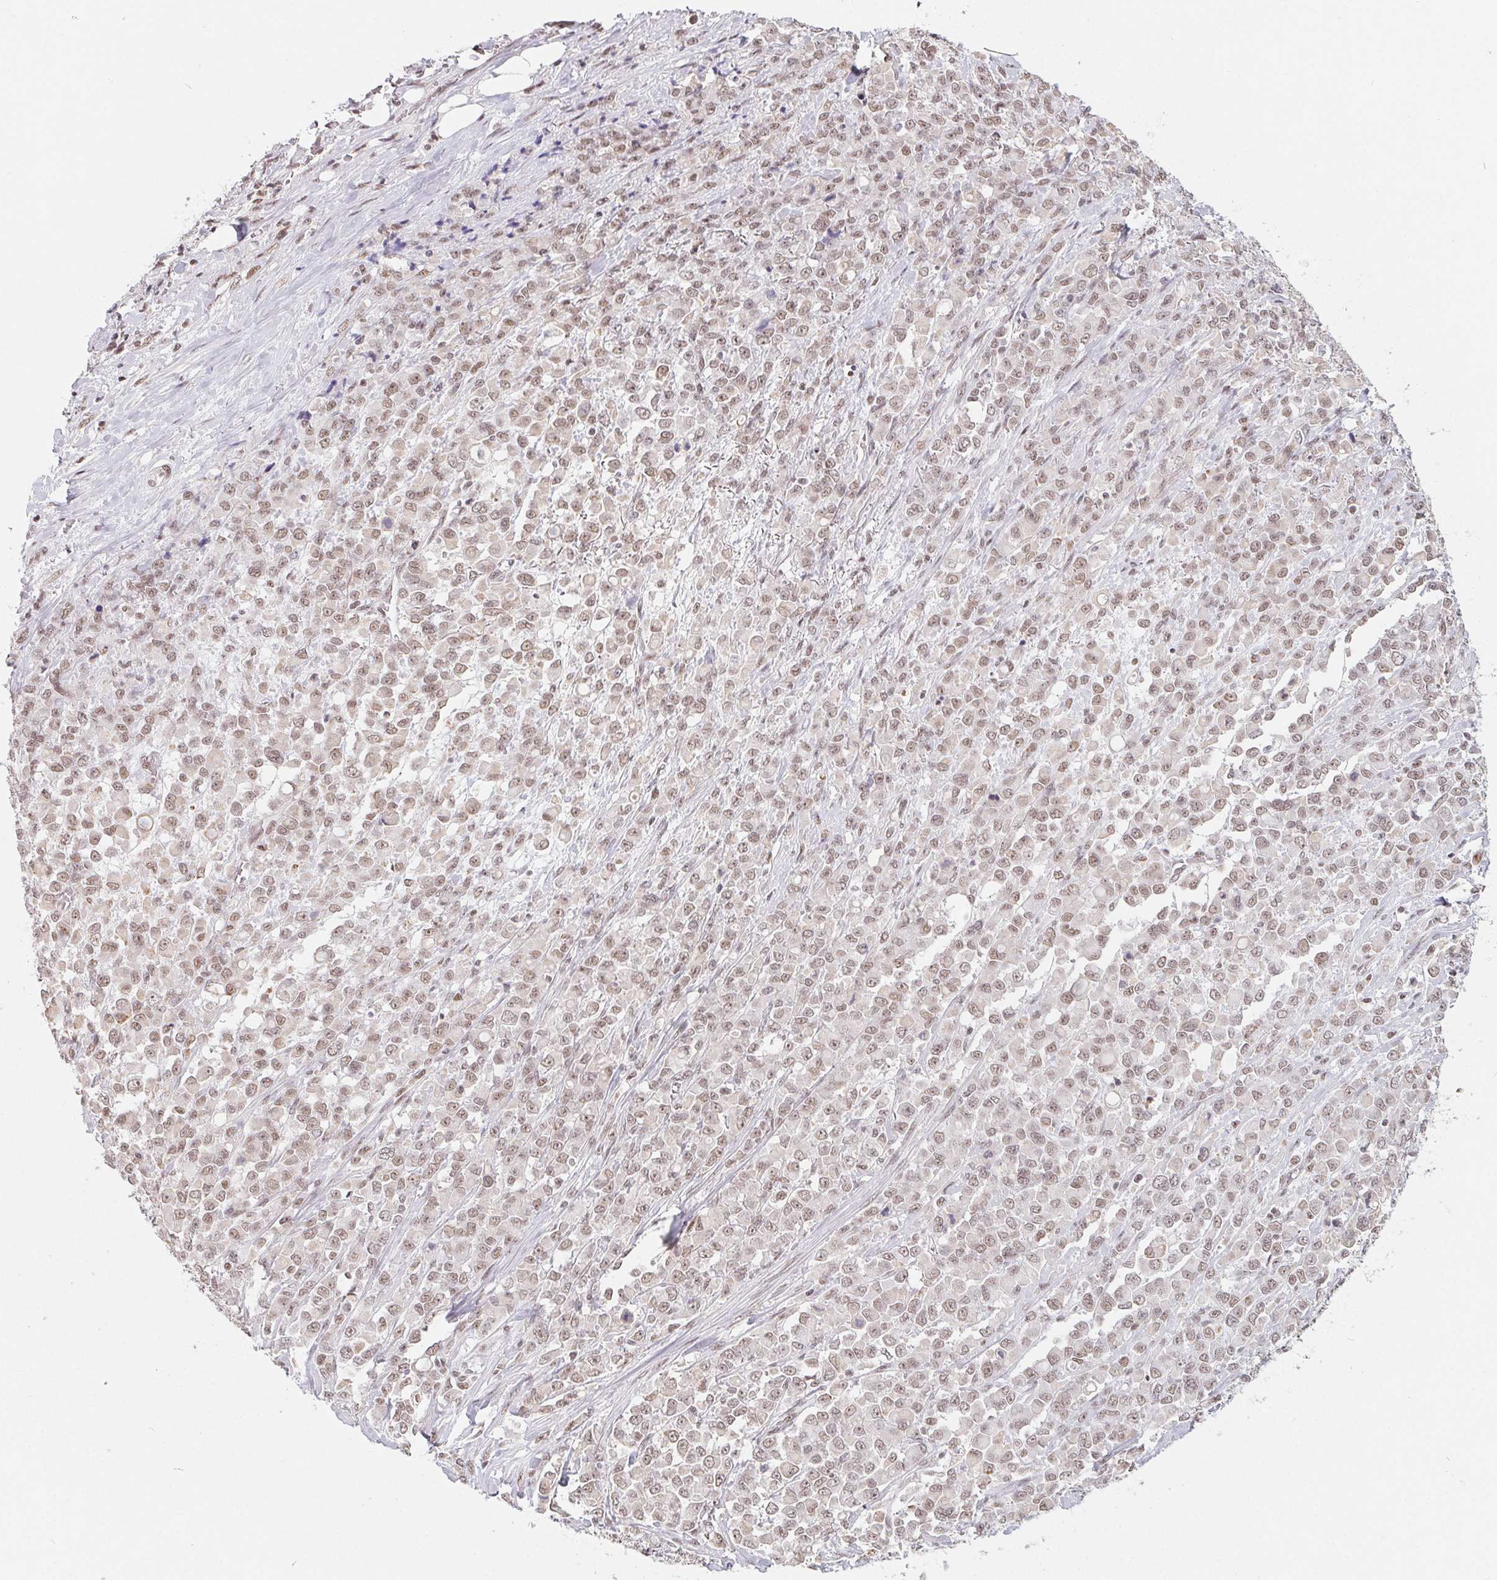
{"staining": {"intensity": "weak", "quantity": ">75%", "location": "nuclear"}, "tissue": "stomach cancer", "cell_type": "Tumor cells", "image_type": "cancer", "snomed": [{"axis": "morphology", "description": "Adenocarcinoma, NOS"}, {"axis": "topography", "description": "Stomach"}], "caption": "Protein analysis of stomach adenocarcinoma tissue reveals weak nuclear expression in approximately >75% of tumor cells.", "gene": "TCERG1", "patient": {"sex": "female", "age": 76}}